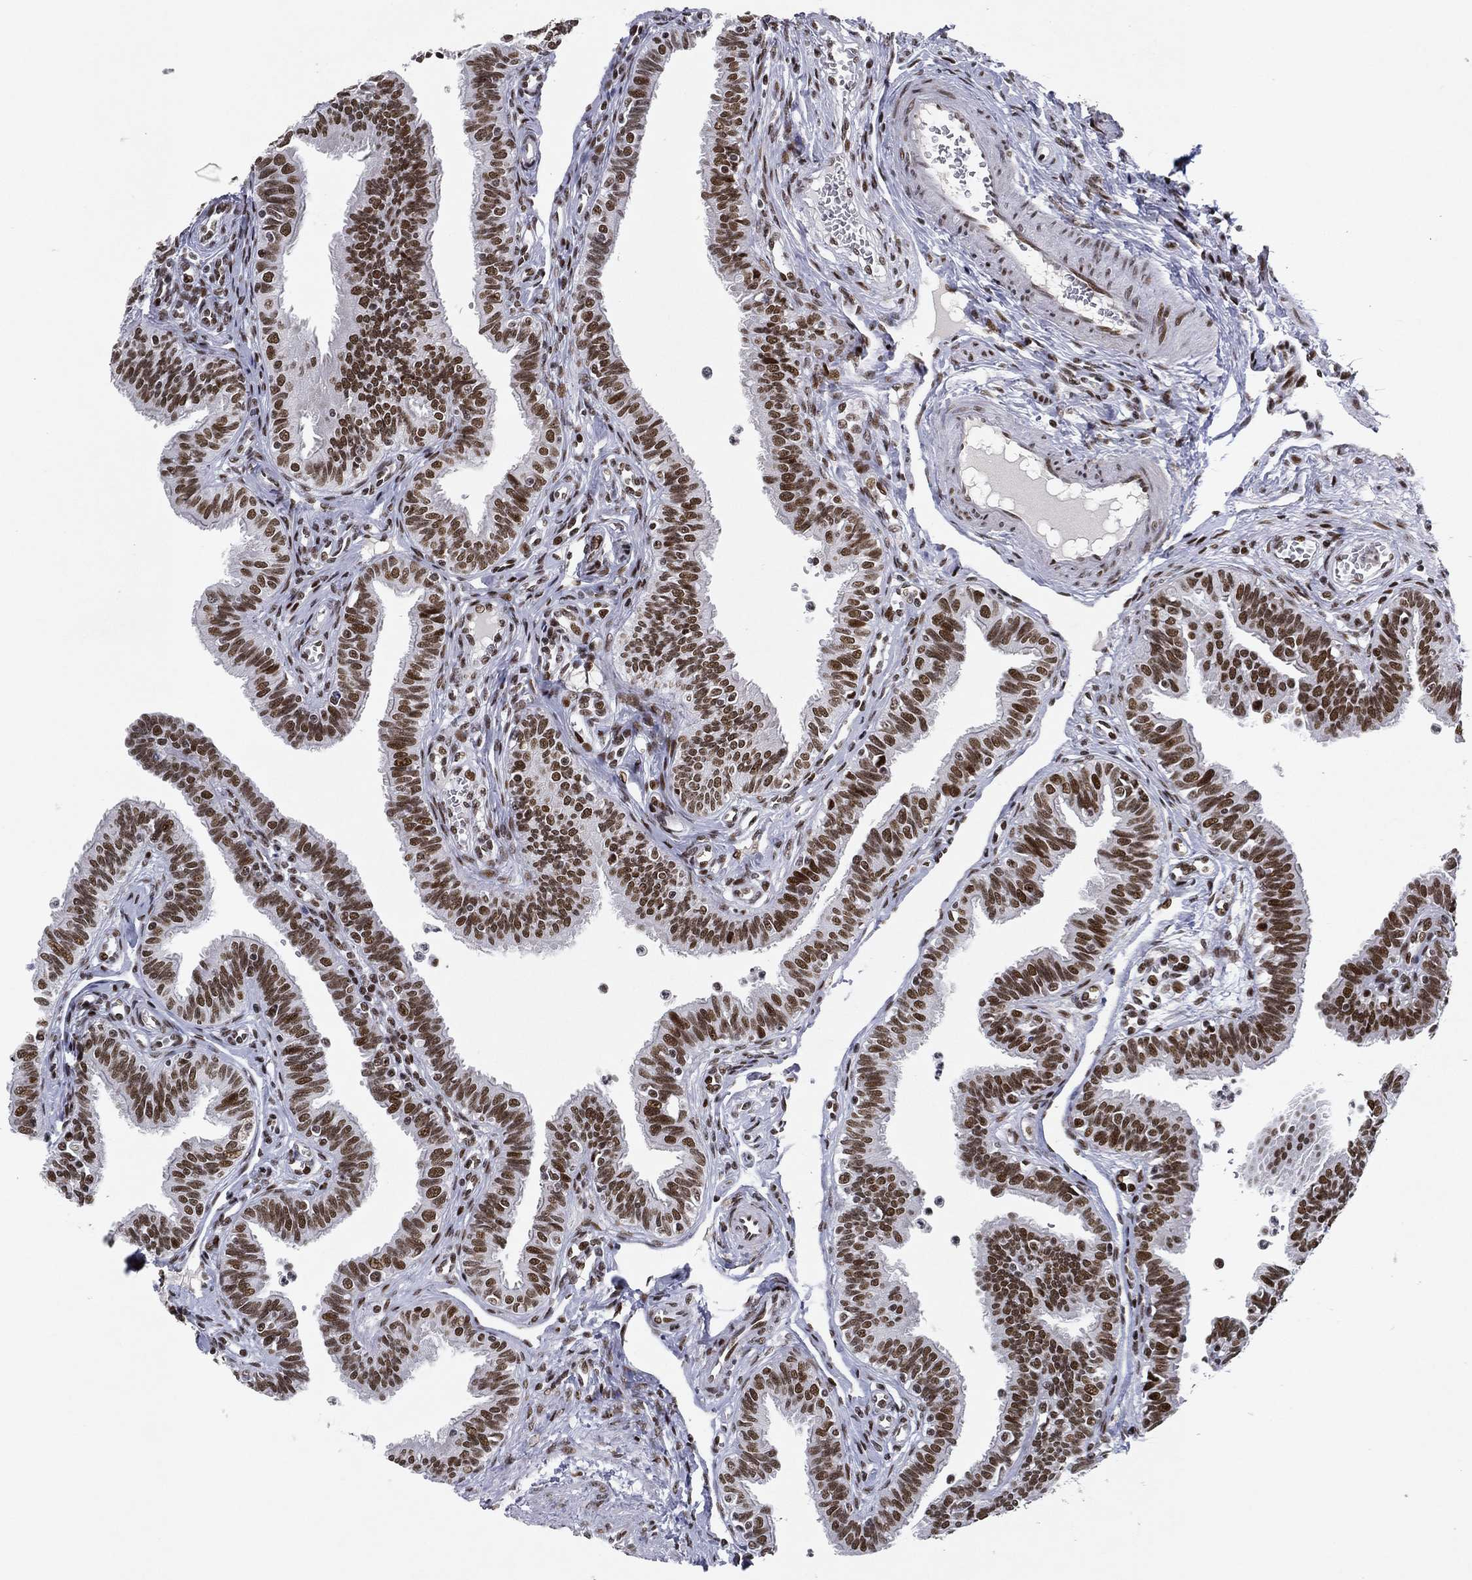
{"staining": {"intensity": "strong", "quantity": ">75%", "location": "nuclear"}, "tissue": "fallopian tube", "cell_type": "Glandular cells", "image_type": "normal", "snomed": [{"axis": "morphology", "description": "Normal tissue, NOS"}, {"axis": "topography", "description": "Fallopian tube"}], "caption": "This histopathology image exhibits unremarkable fallopian tube stained with immunohistochemistry to label a protein in brown. The nuclear of glandular cells show strong positivity for the protein. Nuclei are counter-stained blue.", "gene": "RTF1", "patient": {"sex": "female", "age": 36}}